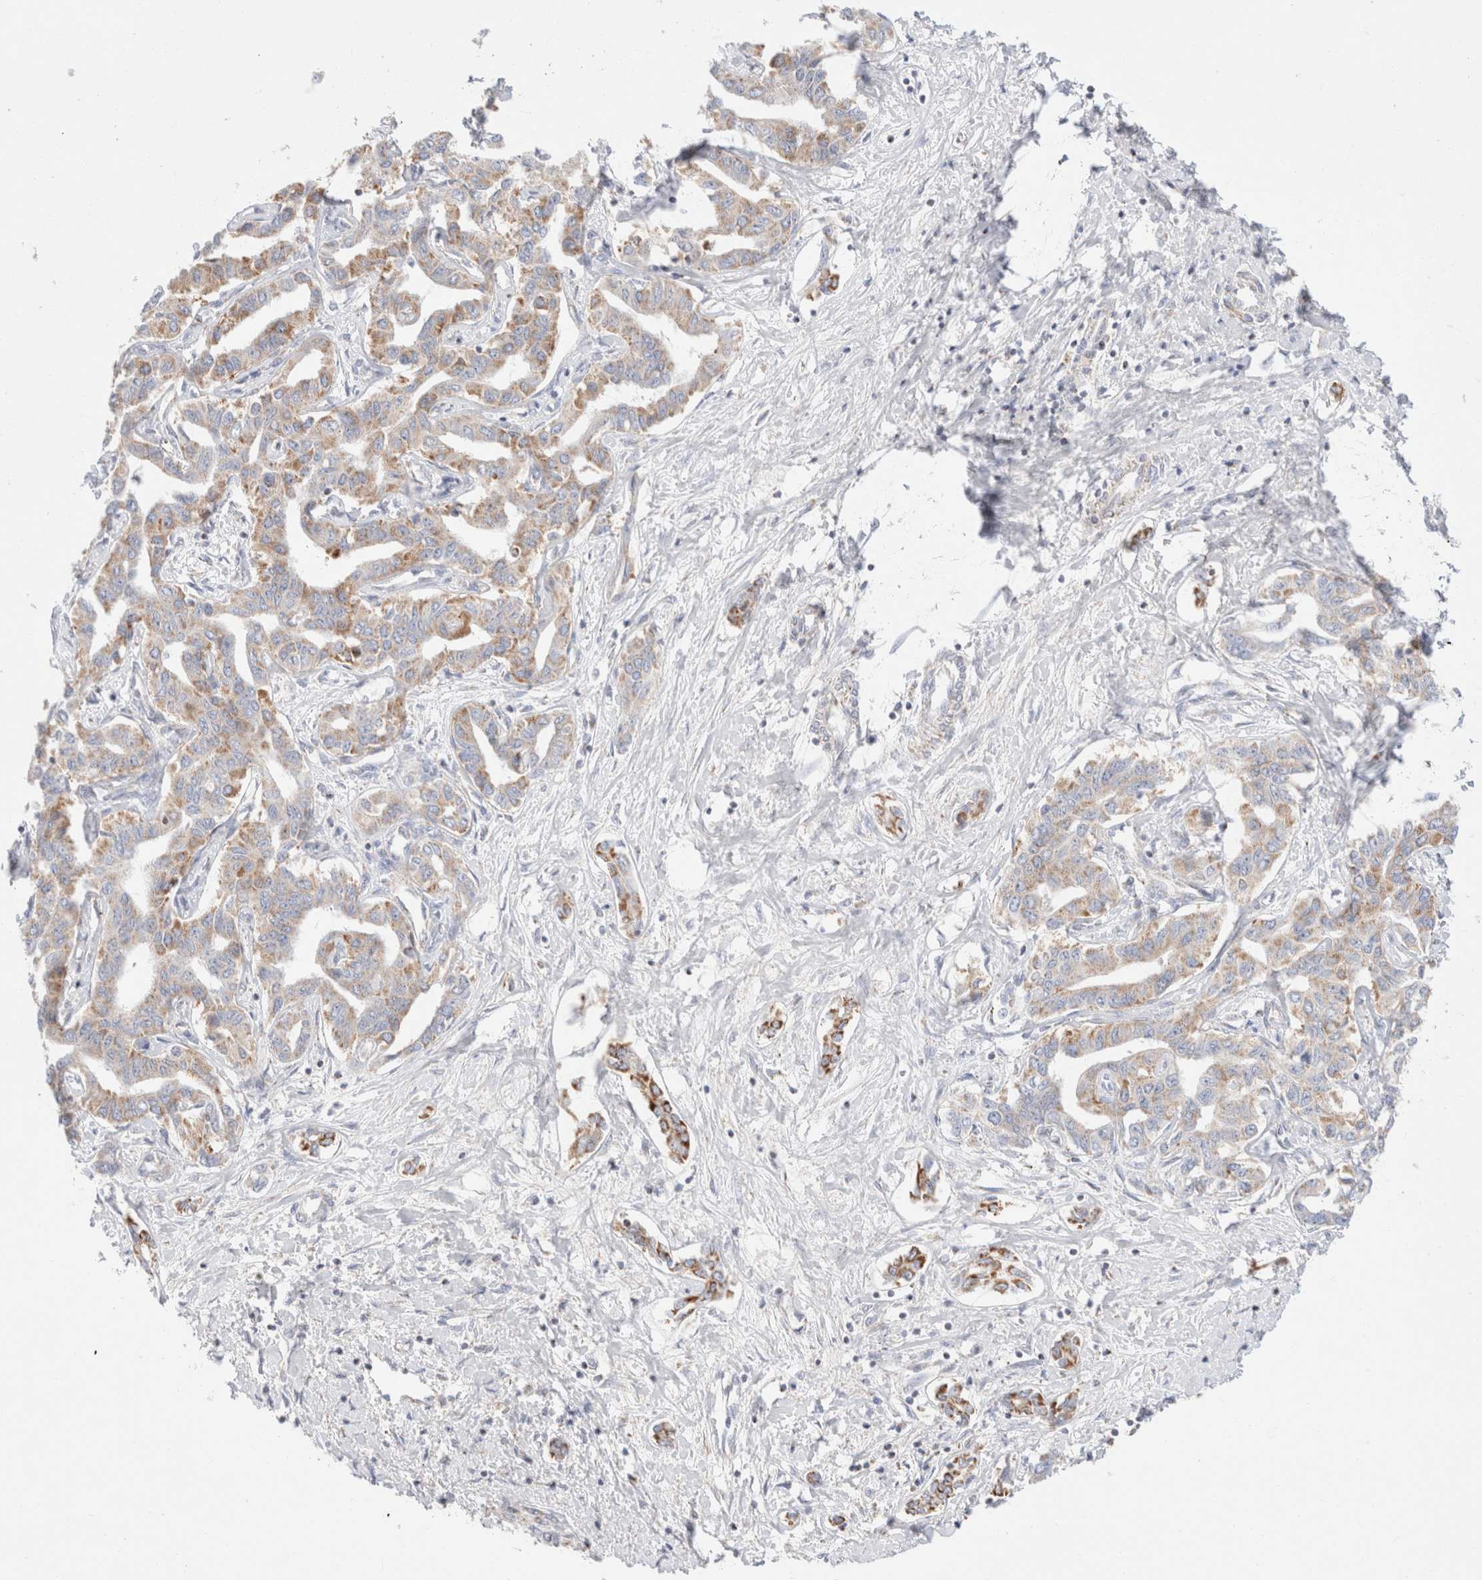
{"staining": {"intensity": "moderate", "quantity": "25%-75%", "location": "cytoplasmic/membranous"}, "tissue": "liver cancer", "cell_type": "Tumor cells", "image_type": "cancer", "snomed": [{"axis": "morphology", "description": "Cholangiocarcinoma"}, {"axis": "topography", "description": "Liver"}], "caption": "The image demonstrates a brown stain indicating the presence of a protein in the cytoplasmic/membranous of tumor cells in liver cancer (cholangiocarcinoma).", "gene": "ATP6V1C1", "patient": {"sex": "male", "age": 59}}